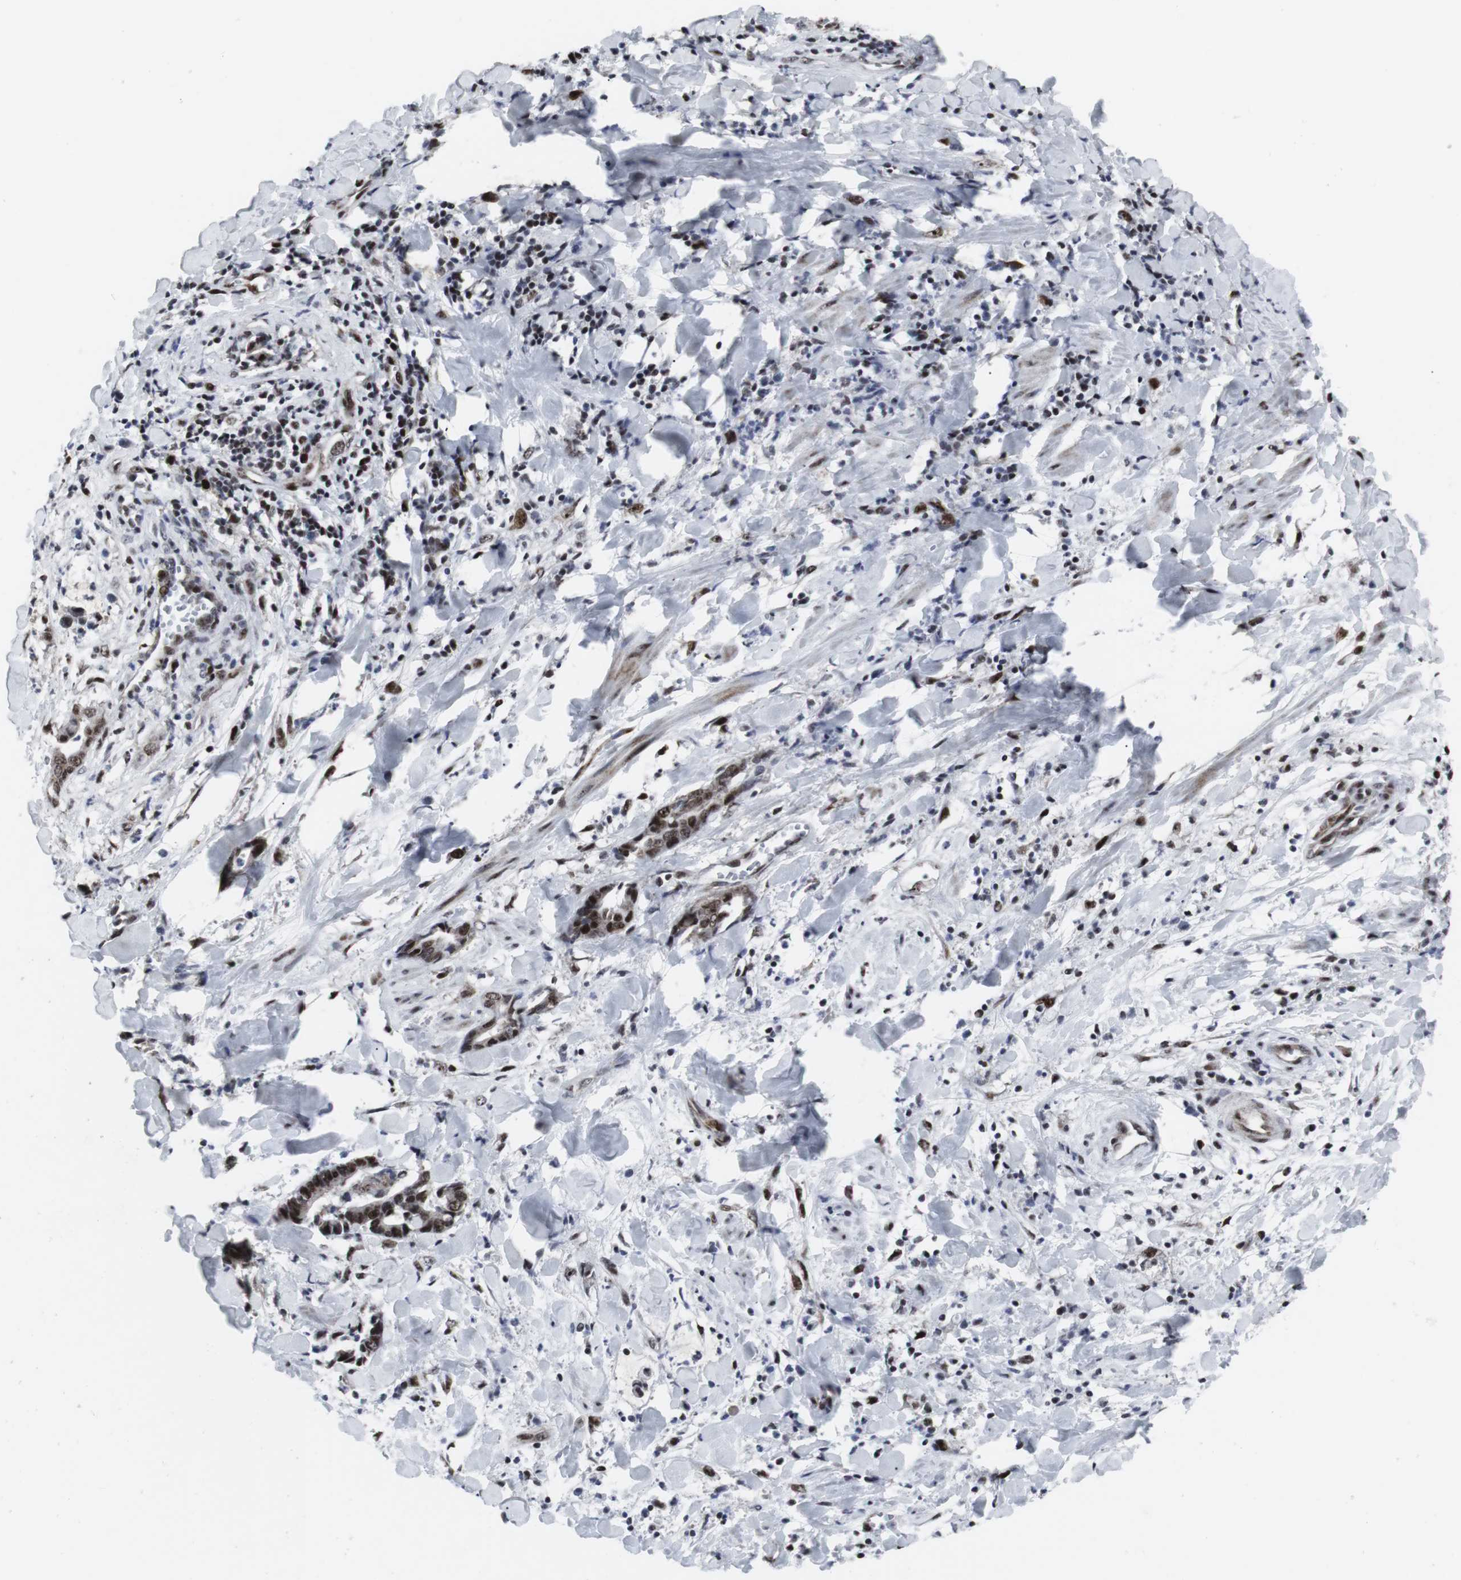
{"staining": {"intensity": "moderate", "quantity": ">75%", "location": "nuclear"}, "tissue": "cervical cancer", "cell_type": "Tumor cells", "image_type": "cancer", "snomed": [{"axis": "morphology", "description": "Adenocarcinoma, NOS"}, {"axis": "topography", "description": "Cervix"}], "caption": "Brown immunohistochemical staining in cervical adenocarcinoma reveals moderate nuclear expression in approximately >75% of tumor cells.", "gene": "MLH1", "patient": {"sex": "female", "age": 44}}